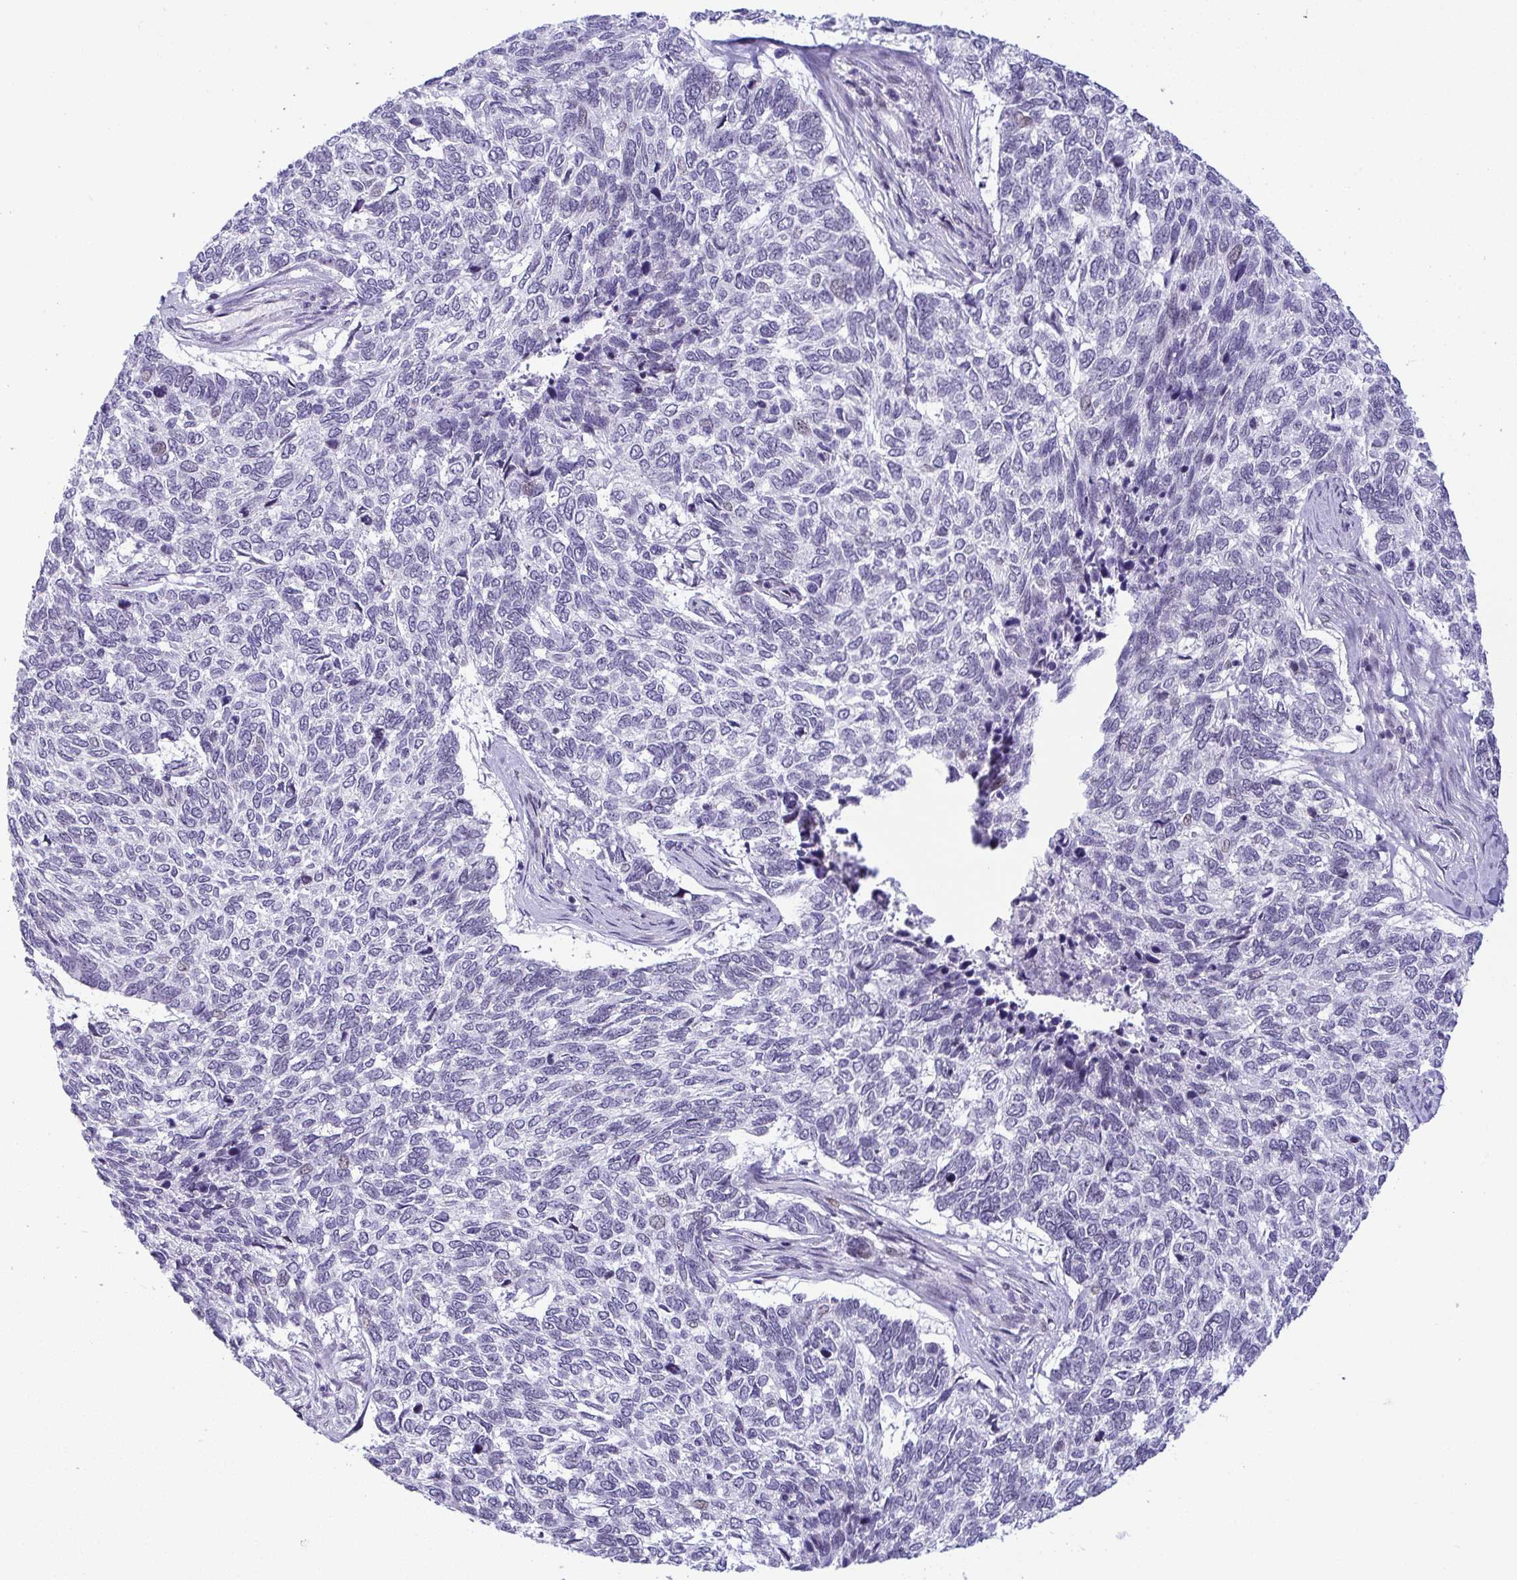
{"staining": {"intensity": "negative", "quantity": "none", "location": "none"}, "tissue": "skin cancer", "cell_type": "Tumor cells", "image_type": "cancer", "snomed": [{"axis": "morphology", "description": "Basal cell carcinoma"}, {"axis": "topography", "description": "Skin"}], "caption": "Tumor cells are negative for protein expression in human skin cancer (basal cell carcinoma).", "gene": "ZFHX3", "patient": {"sex": "female", "age": 65}}